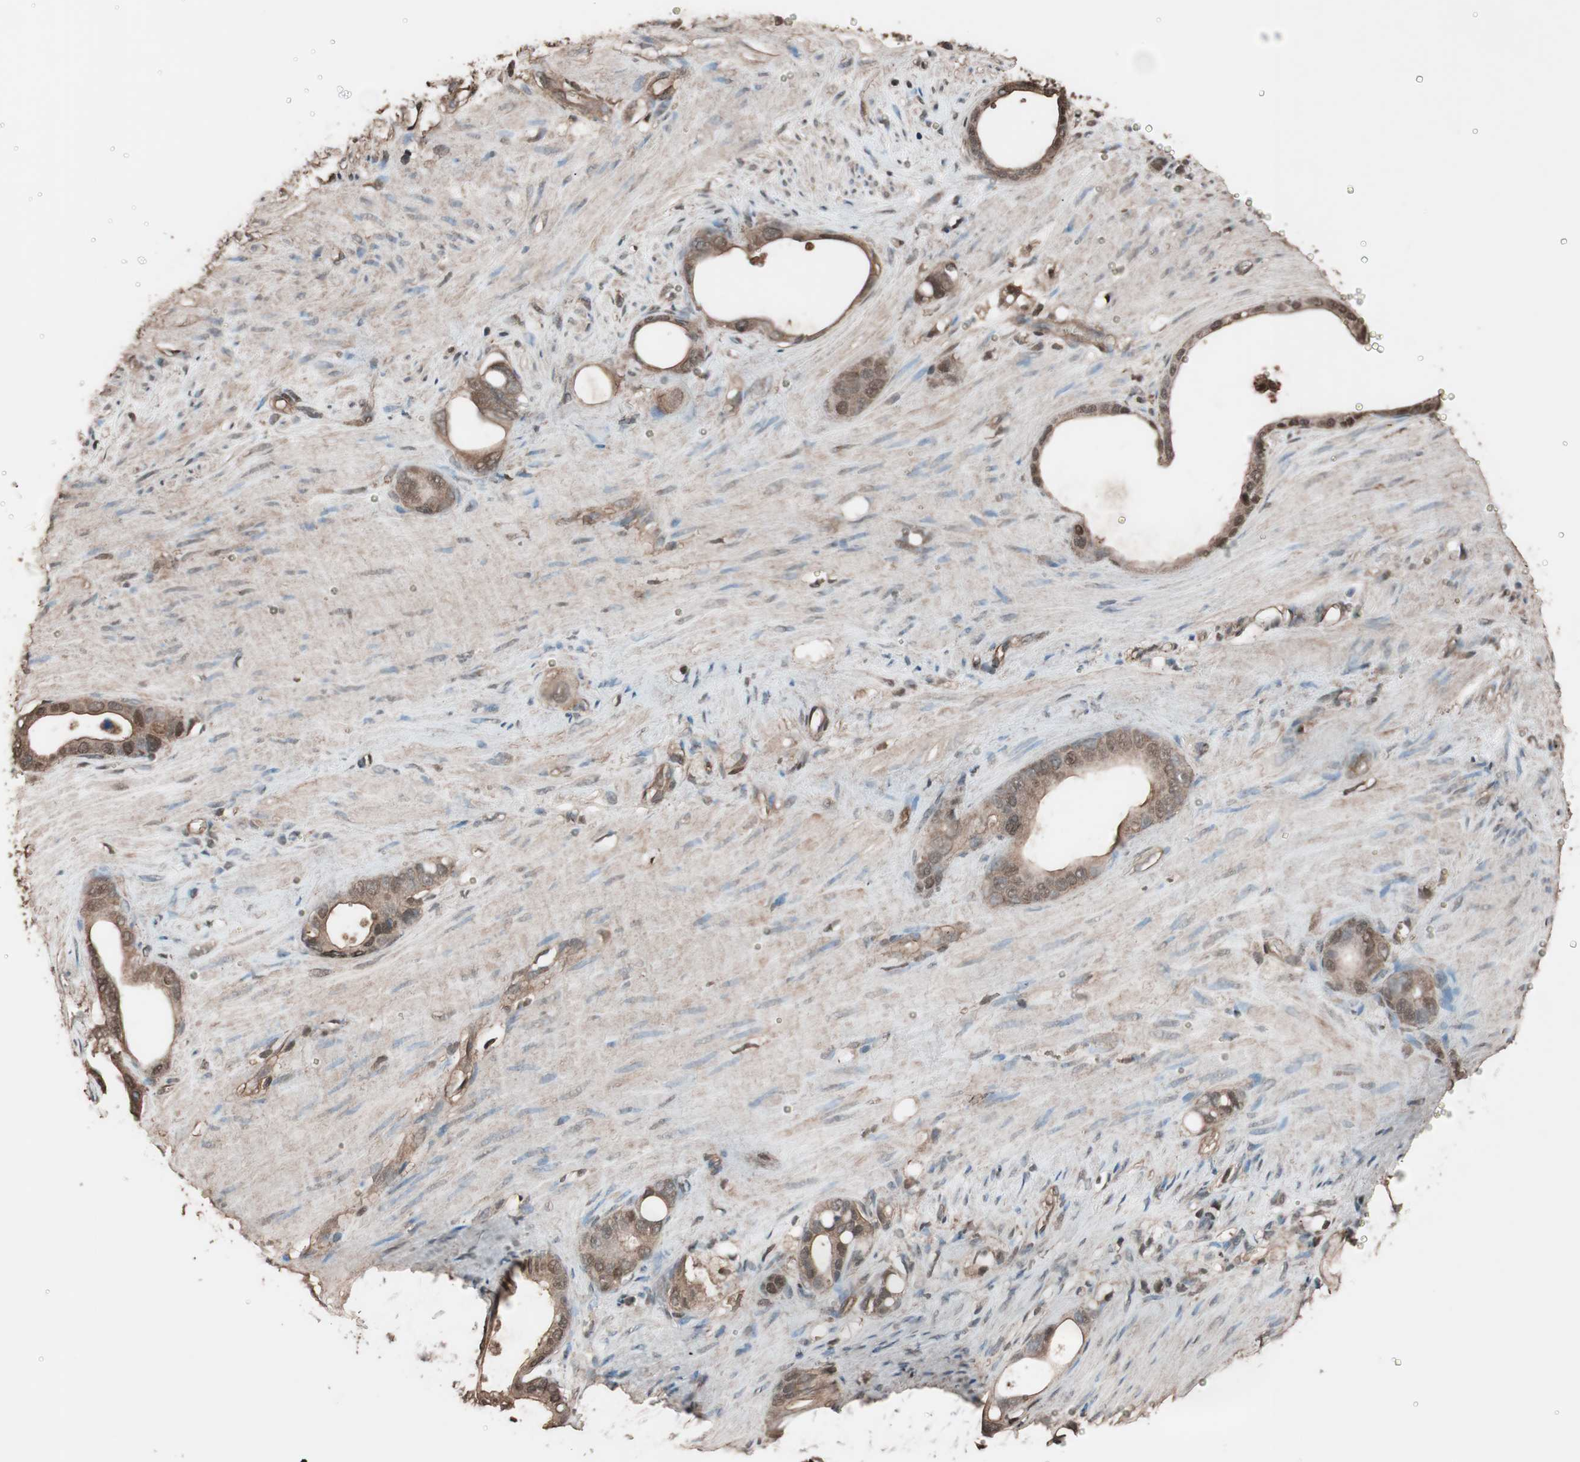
{"staining": {"intensity": "moderate", "quantity": ">75%", "location": "cytoplasmic/membranous,nuclear"}, "tissue": "stomach cancer", "cell_type": "Tumor cells", "image_type": "cancer", "snomed": [{"axis": "morphology", "description": "Adenocarcinoma, NOS"}, {"axis": "topography", "description": "Stomach"}], "caption": "IHC histopathology image of human stomach cancer (adenocarcinoma) stained for a protein (brown), which exhibits medium levels of moderate cytoplasmic/membranous and nuclear positivity in approximately >75% of tumor cells.", "gene": "CALM2", "patient": {"sex": "female", "age": 75}}